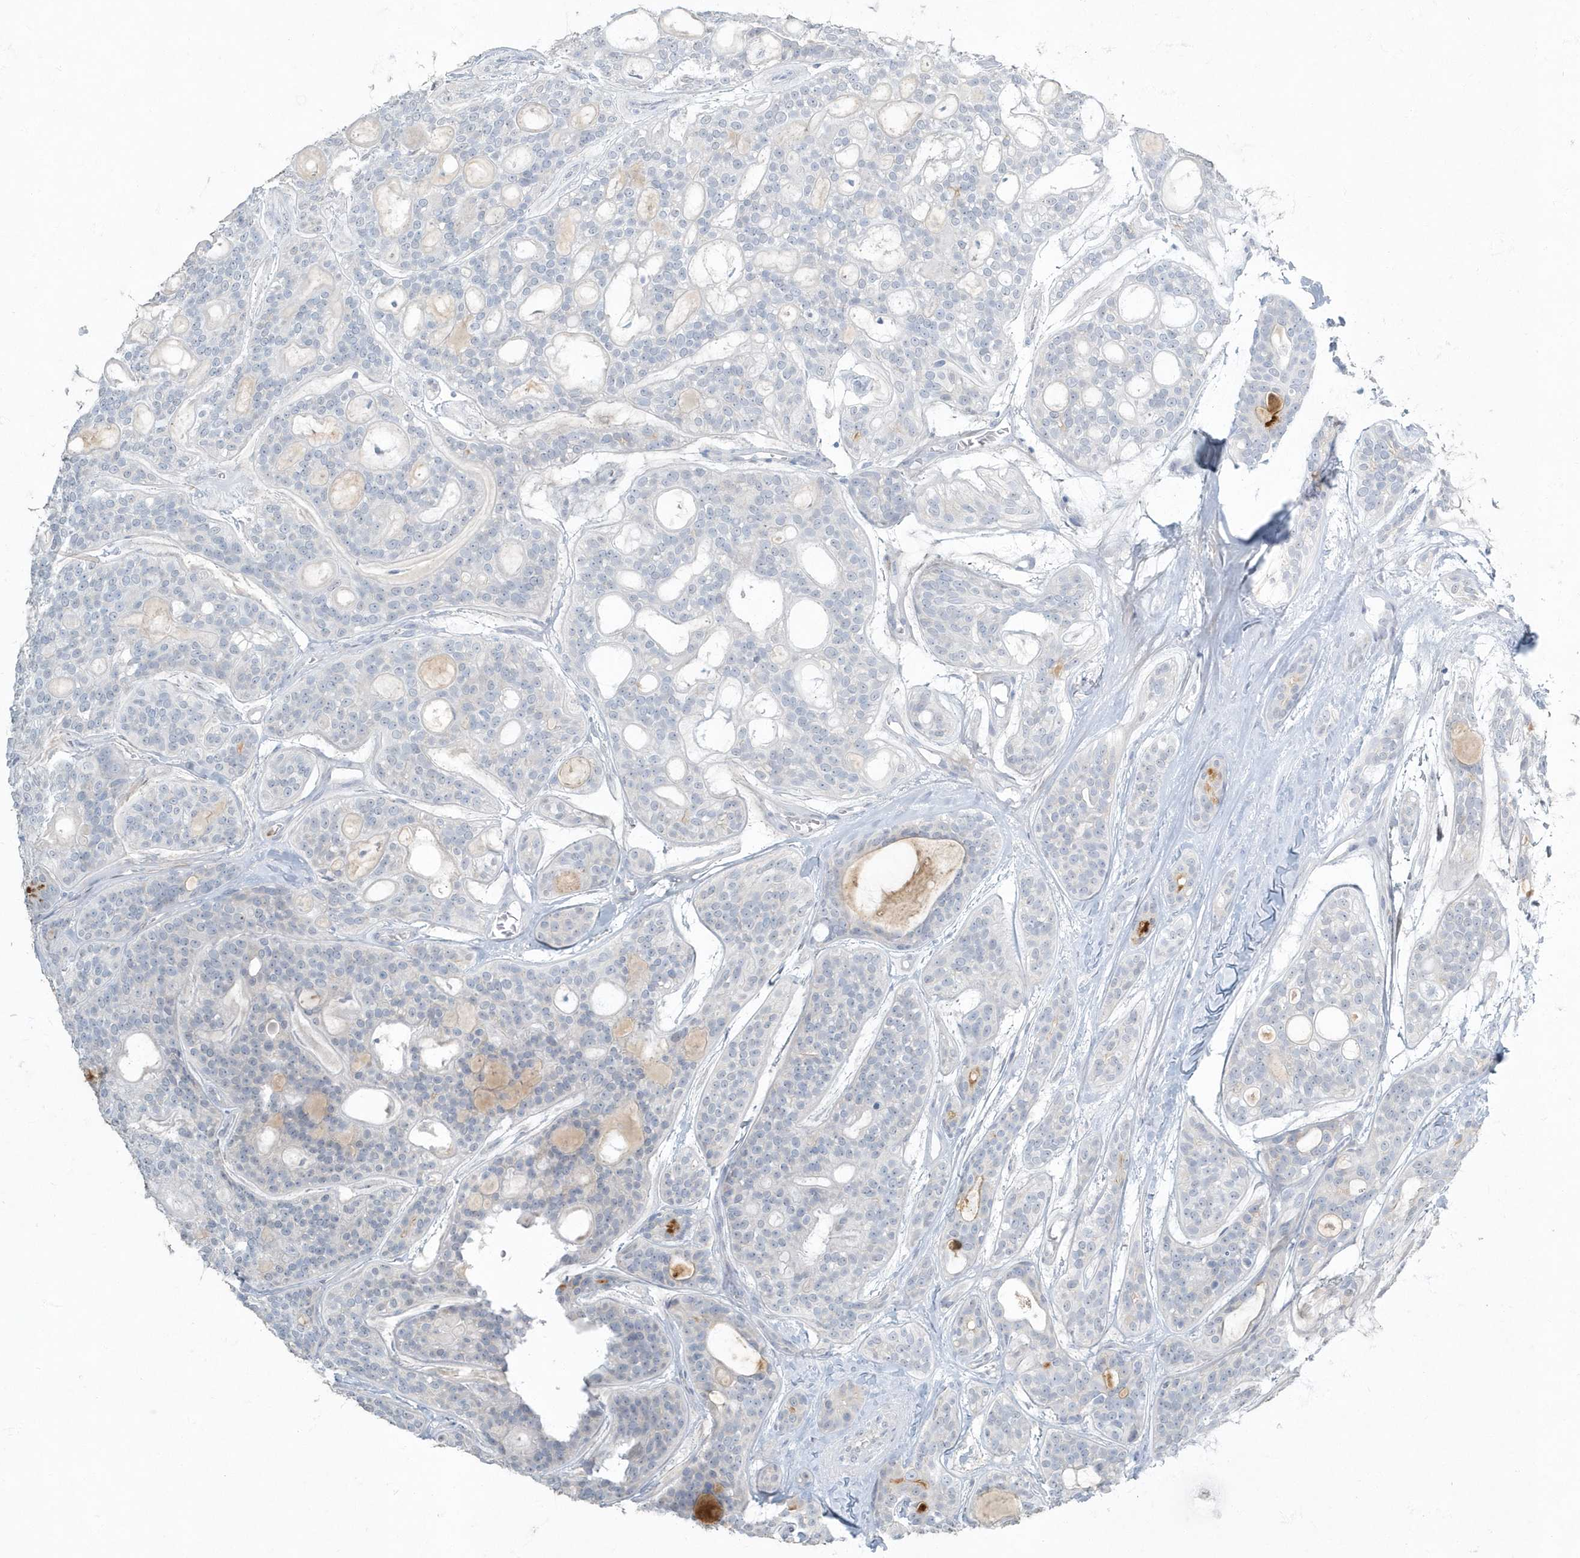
{"staining": {"intensity": "negative", "quantity": "none", "location": "none"}, "tissue": "head and neck cancer", "cell_type": "Tumor cells", "image_type": "cancer", "snomed": [{"axis": "morphology", "description": "Adenocarcinoma, NOS"}, {"axis": "topography", "description": "Head-Neck"}], "caption": "Immunohistochemistry (IHC) photomicrograph of head and neck adenocarcinoma stained for a protein (brown), which reveals no expression in tumor cells.", "gene": "MYOT", "patient": {"sex": "male", "age": 66}}